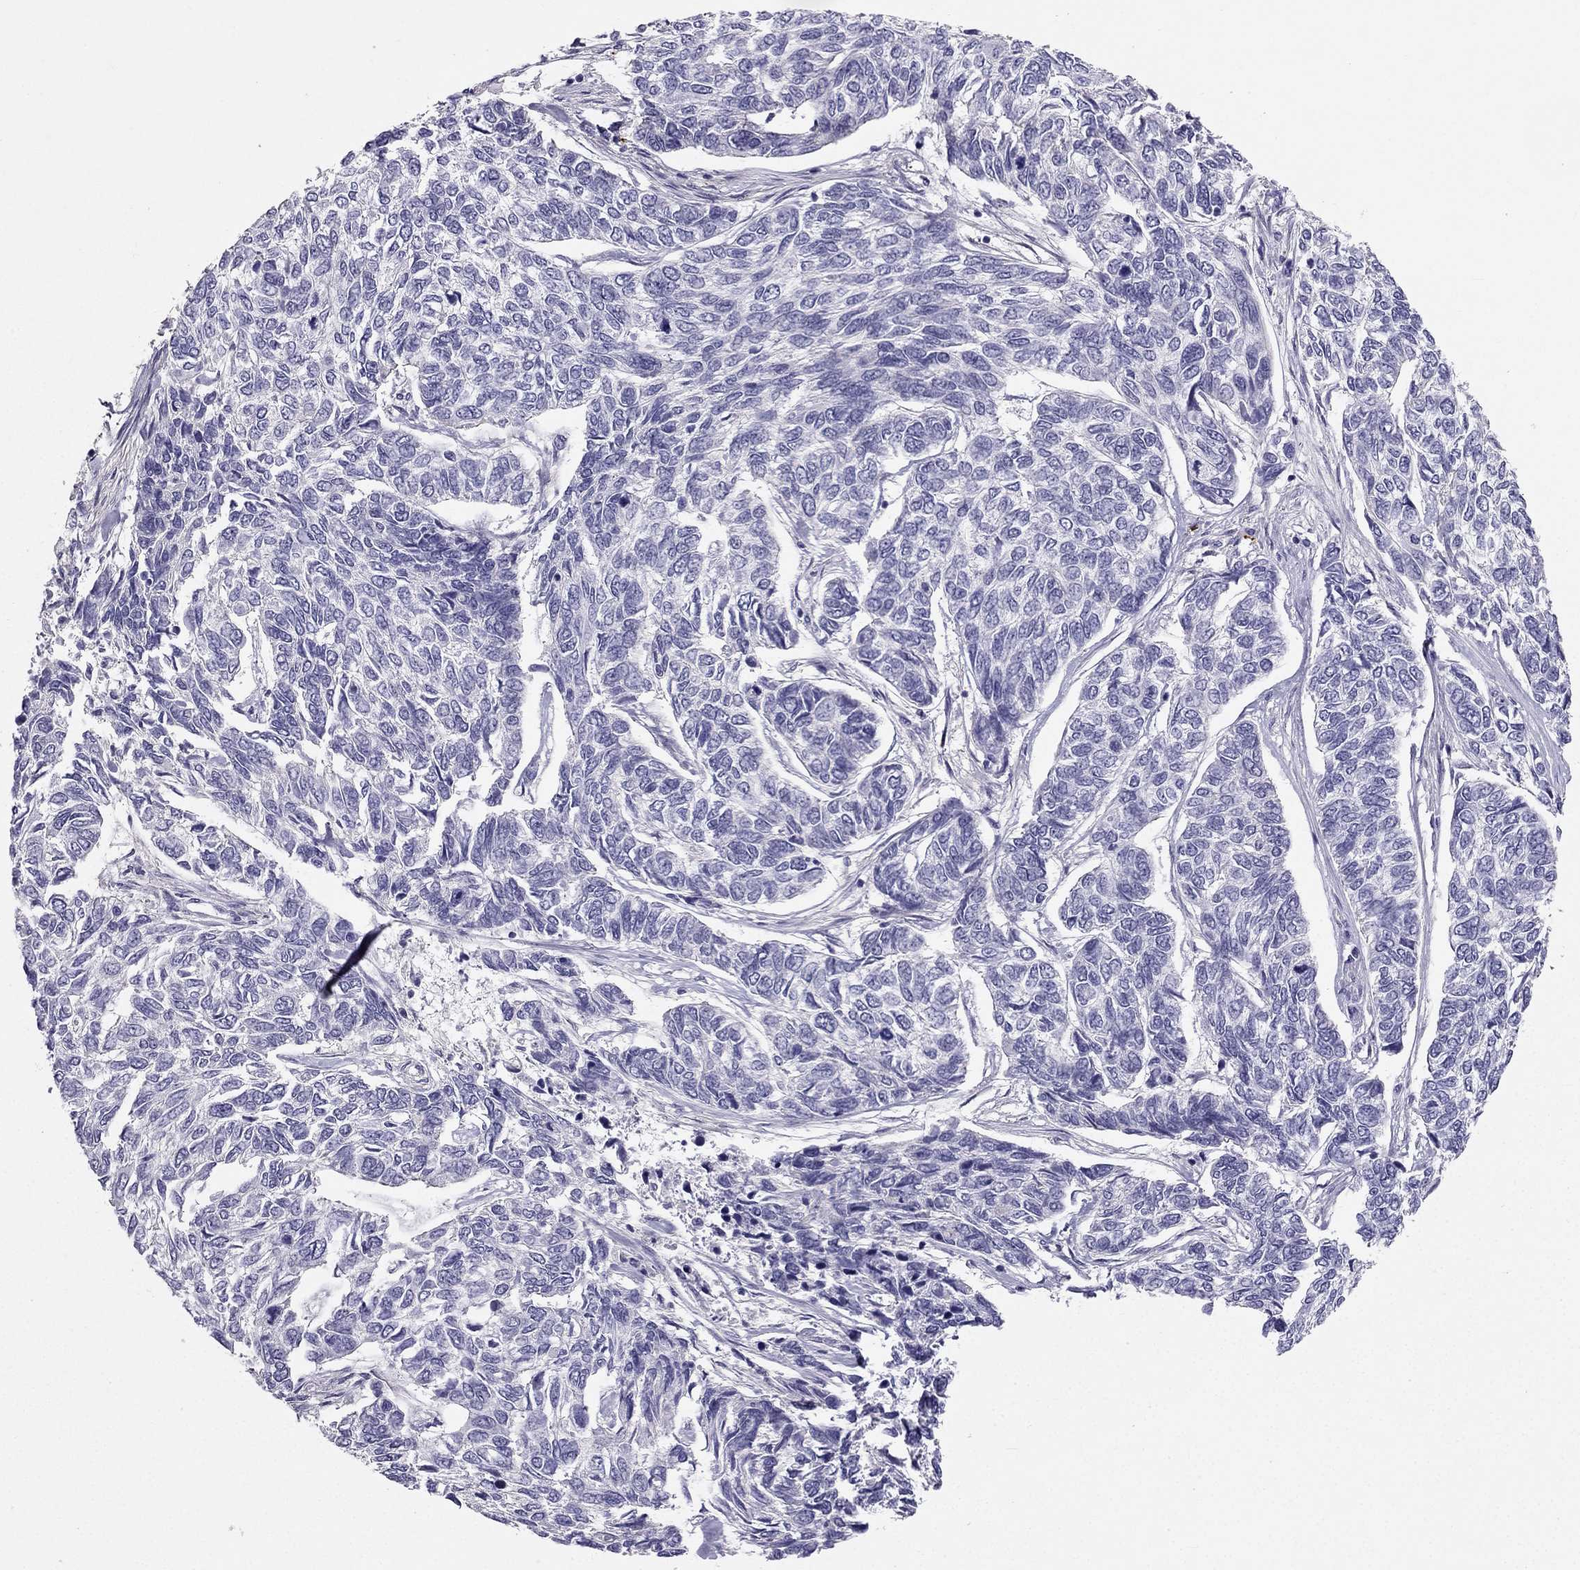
{"staining": {"intensity": "negative", "quantity": "none", "location": "none"}, "tissue": "skin cancer", "cell_type": "Tumor cells", "image_type": "cancer", "snomed": [{"axis": "morphology", "description": "Basal cell carcinoma"}, {"axis": "topography", "description": "Skin"}], "caption": "Skin basal cell carcinoma was stained to show a protein in brown. There is no significant expression in tumor cells. Brightfield microscopy of immunohistochemistry (IHC) stained with DAB (3,3'-diaminobenzidine) (brown) and hematoxylin (blue), captured at high magnification.", "gene": "LMTK3", "patient": {"sex": "female", "age": 65}}